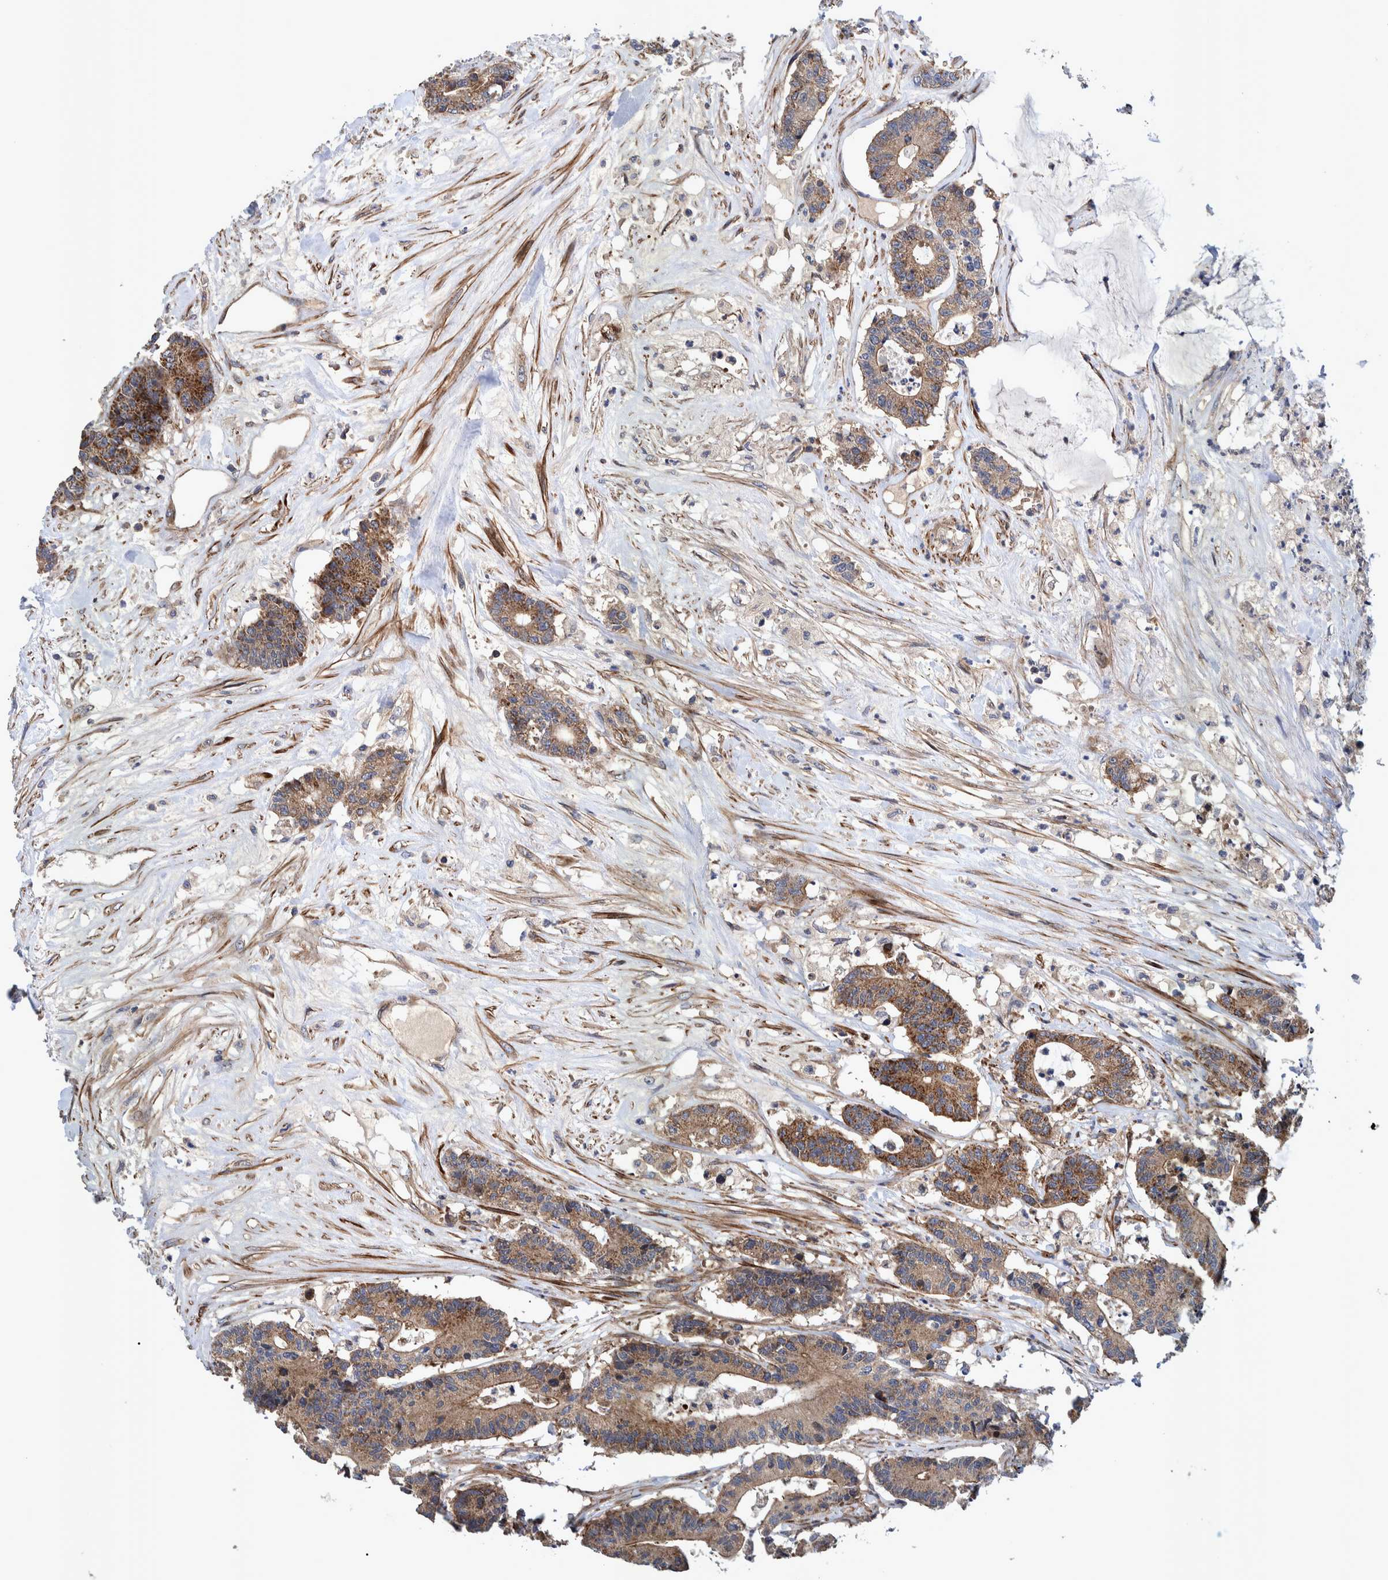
{"staining": {"intensity": "moderate", "quantity": ">75%", "location": "cytoplasmic/membranous"}, "tissue": "colorectal cancer", "cell_type": "Tumor cells", "image_type": "cancer", "snomed": [{"axis": "morphology", "description": "Adenocarcinoma, NOS"}, {"axis": "topography", "description": "Colon"}], "caption": "The histopathology image shows immunohistochemical staining of colorectal adenocarcinoma. There is moderate cytoplasmic/membranous staining is identified in about >75% of tumor cells.", "gene": "GRPEL2", "patient": {"sex": "female", "age": 84}}